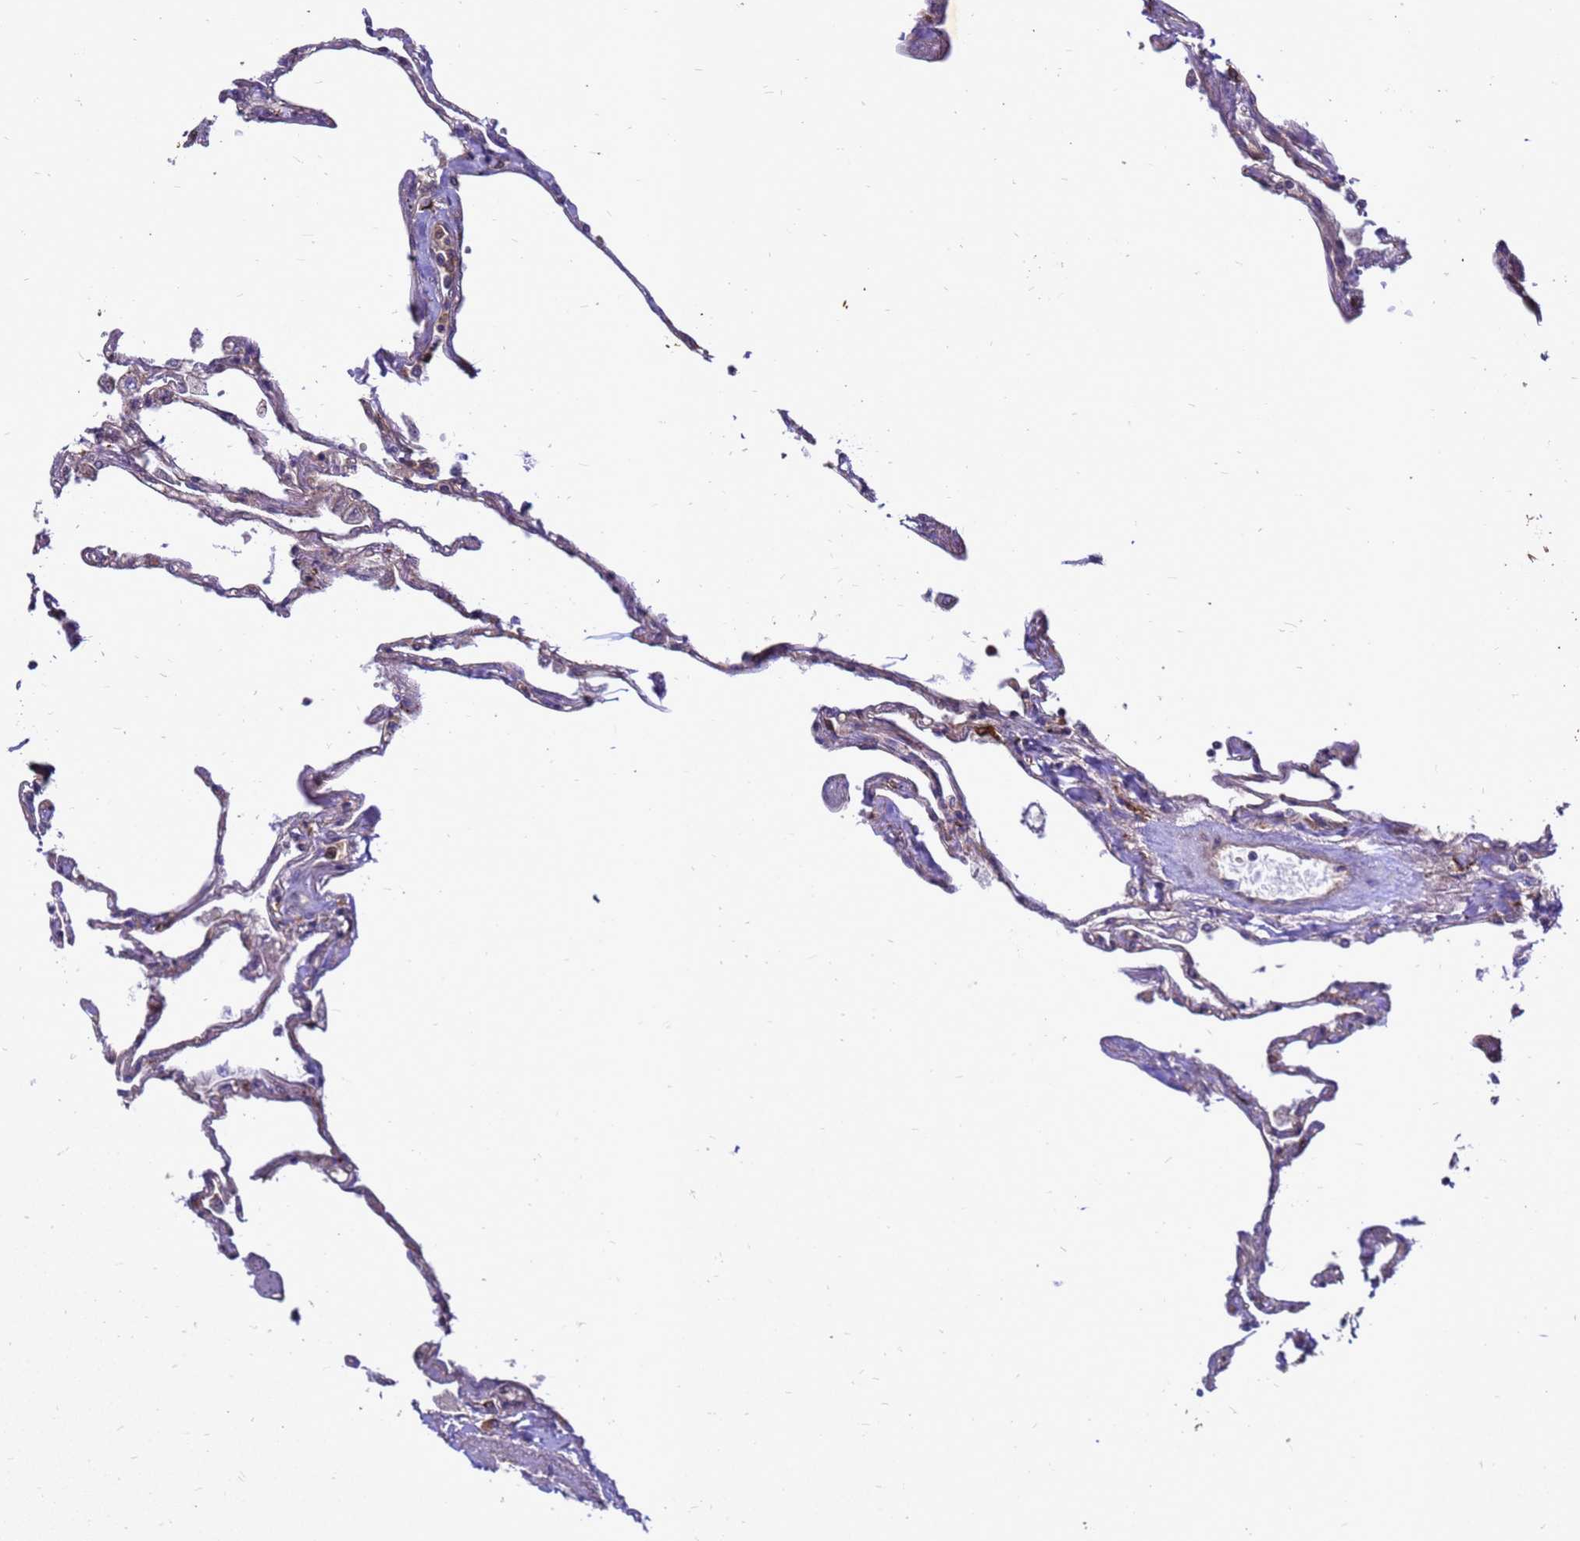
{"staining": {"intensity": "moderate", "quantity": "<25%", "location": "cytoplasmic/membranous"}, "tissue": "lung", "cell_type": "Alveolar cells", "image_type": "normal", "snomed": [{"axis": "morphology", "description": "Normal tissue, NOS"}, {"axis": "topography", "description": "Lung"}], "caption": "High-power microscopy captured an IHC micrograph of benign lung, revealing moderate cytoplasmic/membranous positivity in about <25% of alveolar cells.", "gene": "RNF215", "patient": {"sex": "female", "age": 67}}